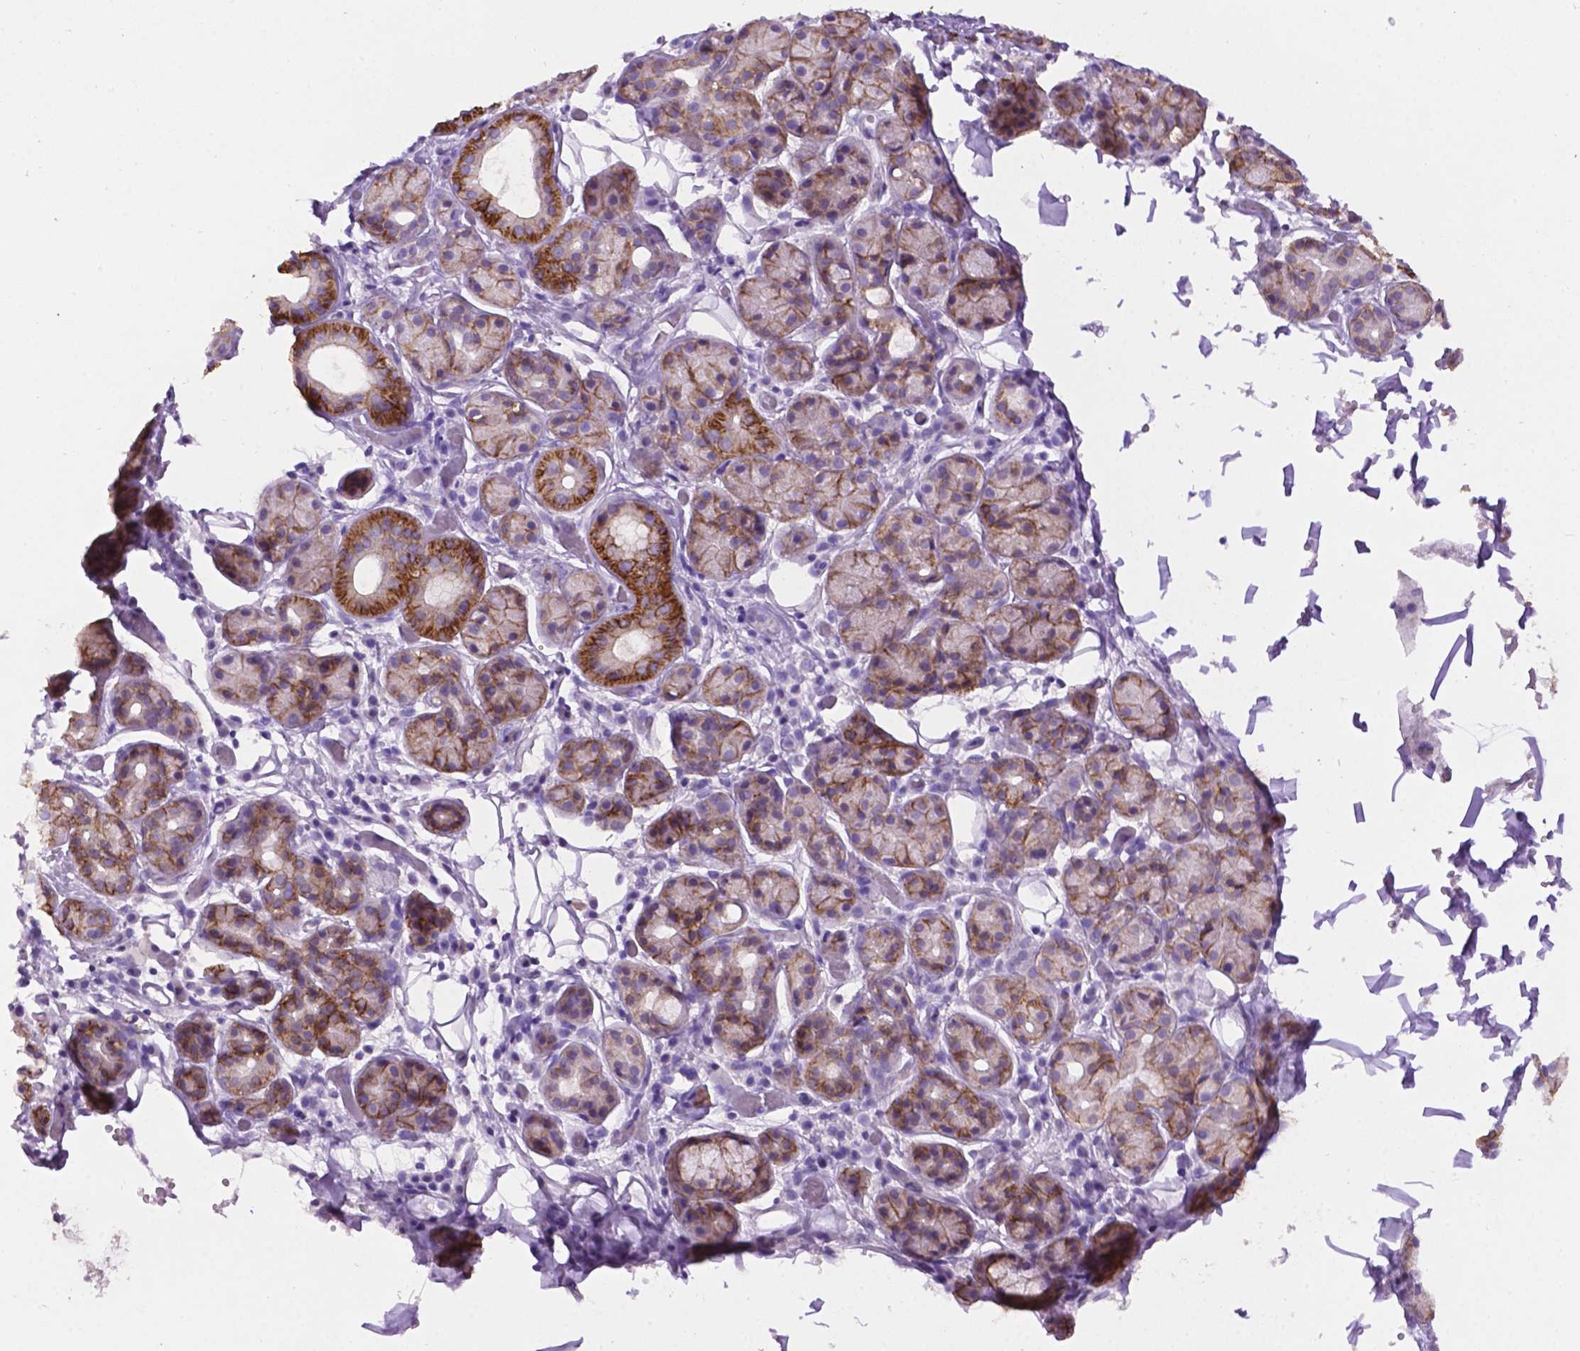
{"staining": {"intensity": "strong", "quantity": "<25%", "location": "cytoplasmic/membranous"}, "tissue": "salivary gland", "cell_type": "Glandular cells", "image_type": "normal", "snomed": [{"axis": "morphology", "description": "Normal tissue, NOS"}, {"axis": "topography", "description": "Salivary gland"}, {"axis": "topography", "description": "Peripheral nerve tissue"}], "caption": "Human salivary gland stained for a protein (brown) displays strong cytoplasmic/membranous positive positivity in approximately <25% of glandular cells.", "gene": "TACSTD2", "patient": {"sex": "male", "age": 71}}